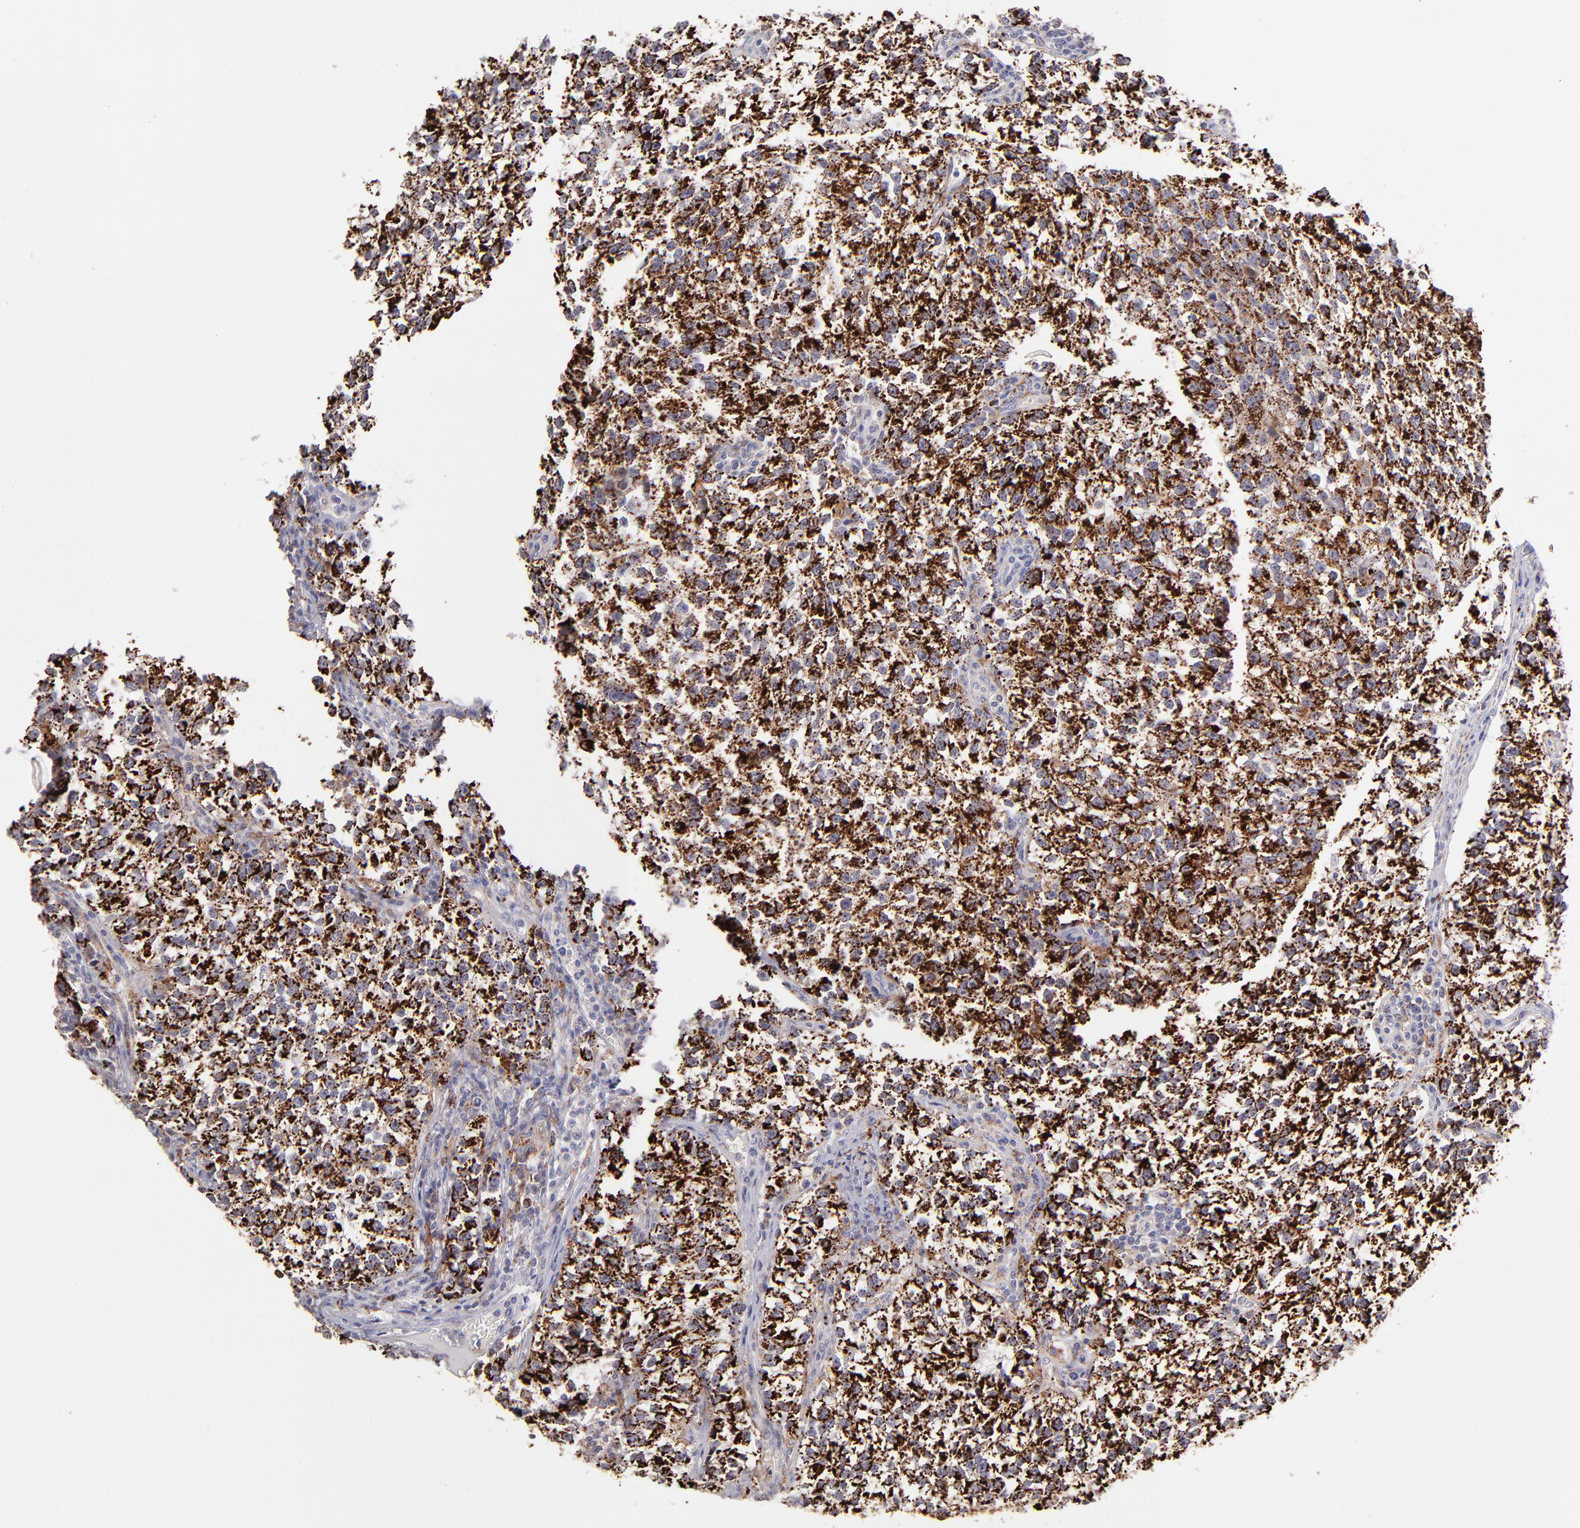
{"staining": {"intensity": "strong", "quantity": ">75%", "location": "cytoplasmic/membranous"}, "tissue": "testis cancer", "cell_type": "Tumor cells", "image_type": "cancer", "snomed": [{"axis": "morphology", "description": "Seminoma, NOS"}, {"axis": "topography", "description": "Testis"}], "caption": "An image showing strong cytoplasmic/membranous staining in approximately >75% of tumor cells in testis seminoma, as visualized by brown immunohistochemical staining.", "gene": "GLDC", "patient": {"sex": "male", "age": 38}}